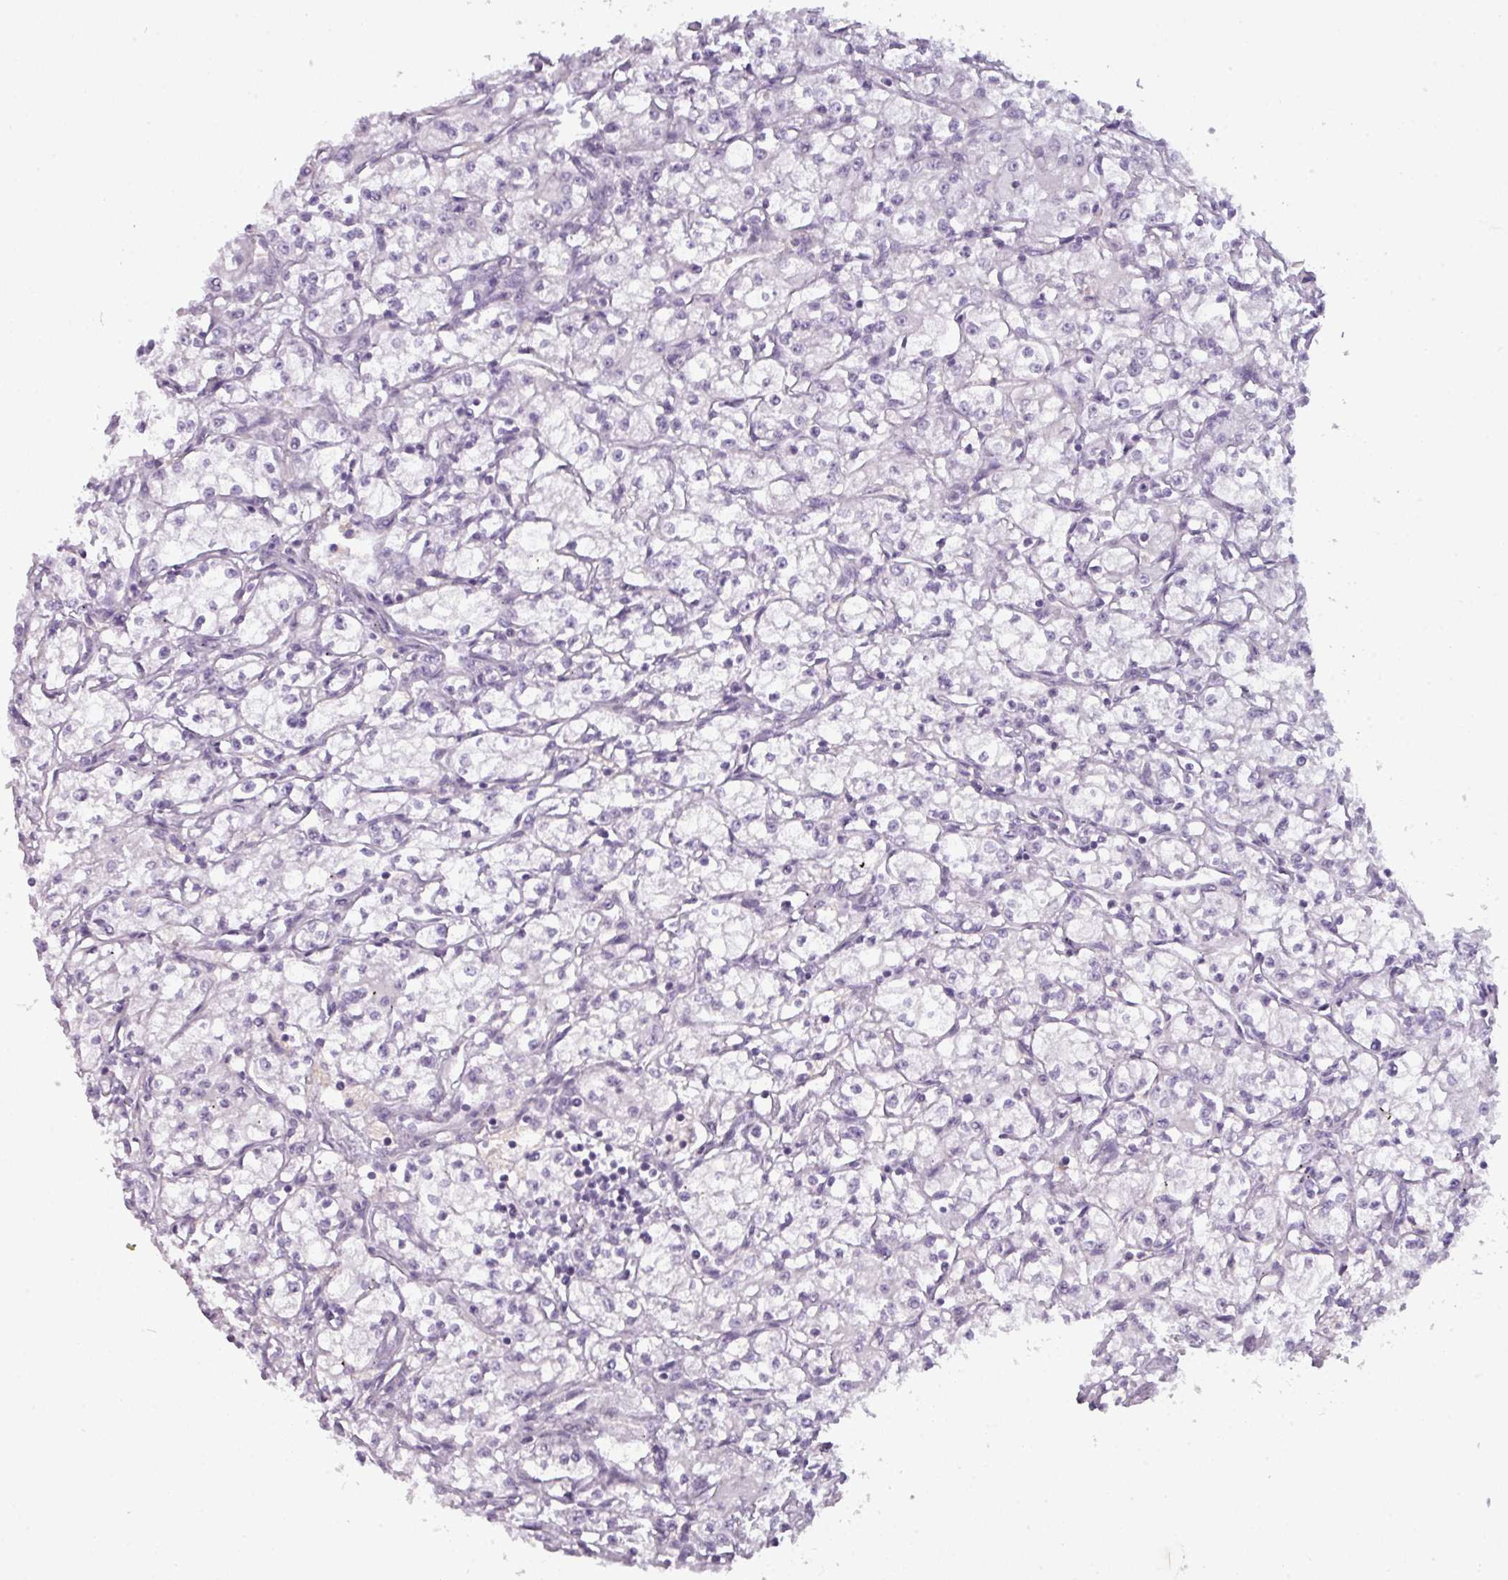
{"staining": {"intensity": "negative", "quantity": "none", "location": "none"}, "tissue": "renal cancer", "cell_type": "Tumor cells", "image_type": "cancer", "snomed": [{"axis": "morphology", "description": "Adenocarcinoma, NOS"}, {"axis": "topography", "description": "Kidney"}], "caption": "The immunohistochemistry micrograph has no significant staining in tumor cells of renal cancer (adenocarcinoma) tissue.", "gene": "AREL1", "patient": {"sex": "male", "age": 59}}